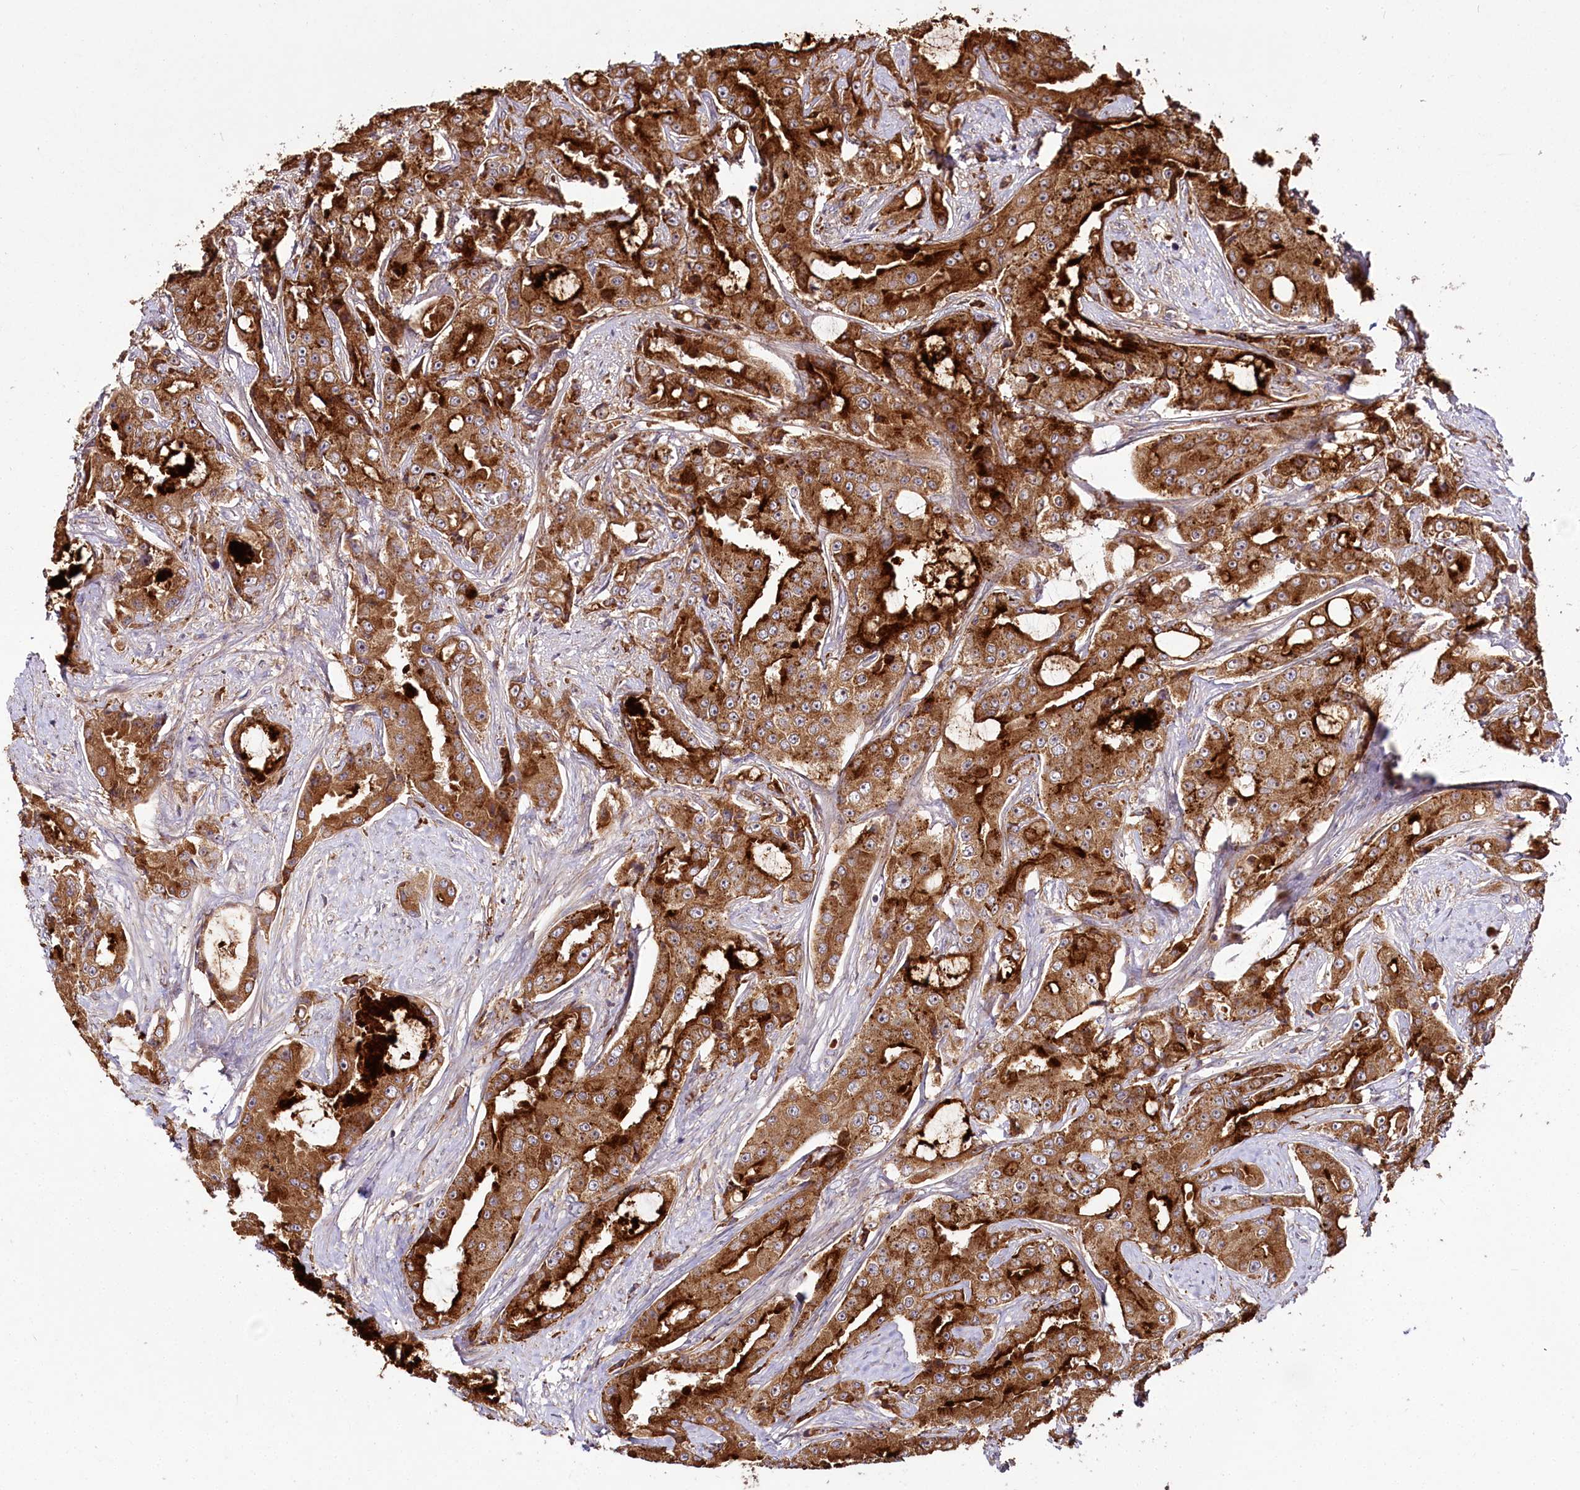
{"staining": {"intensity": "strong", "quantity": ">75%", "location": "cytoplasmic/membranous"}, "tissue": "prostate cancer", "cell_type": "Tumor cells", "image_type": "cancer", "snomed": [{"axis": "morphology", "description": "Adenocarcinoma, High grade"}, {"axis": "topography", "description": "Prostate"}], "caption": "This is an image of immunohistochemistry staining of prostate high-grade adenocarcinoma, which shows strong expression in the cytoplasmic/membranous of tumor cells.", "gene": "RAB7A", "patient": {"sex": "male", "age": 73}}